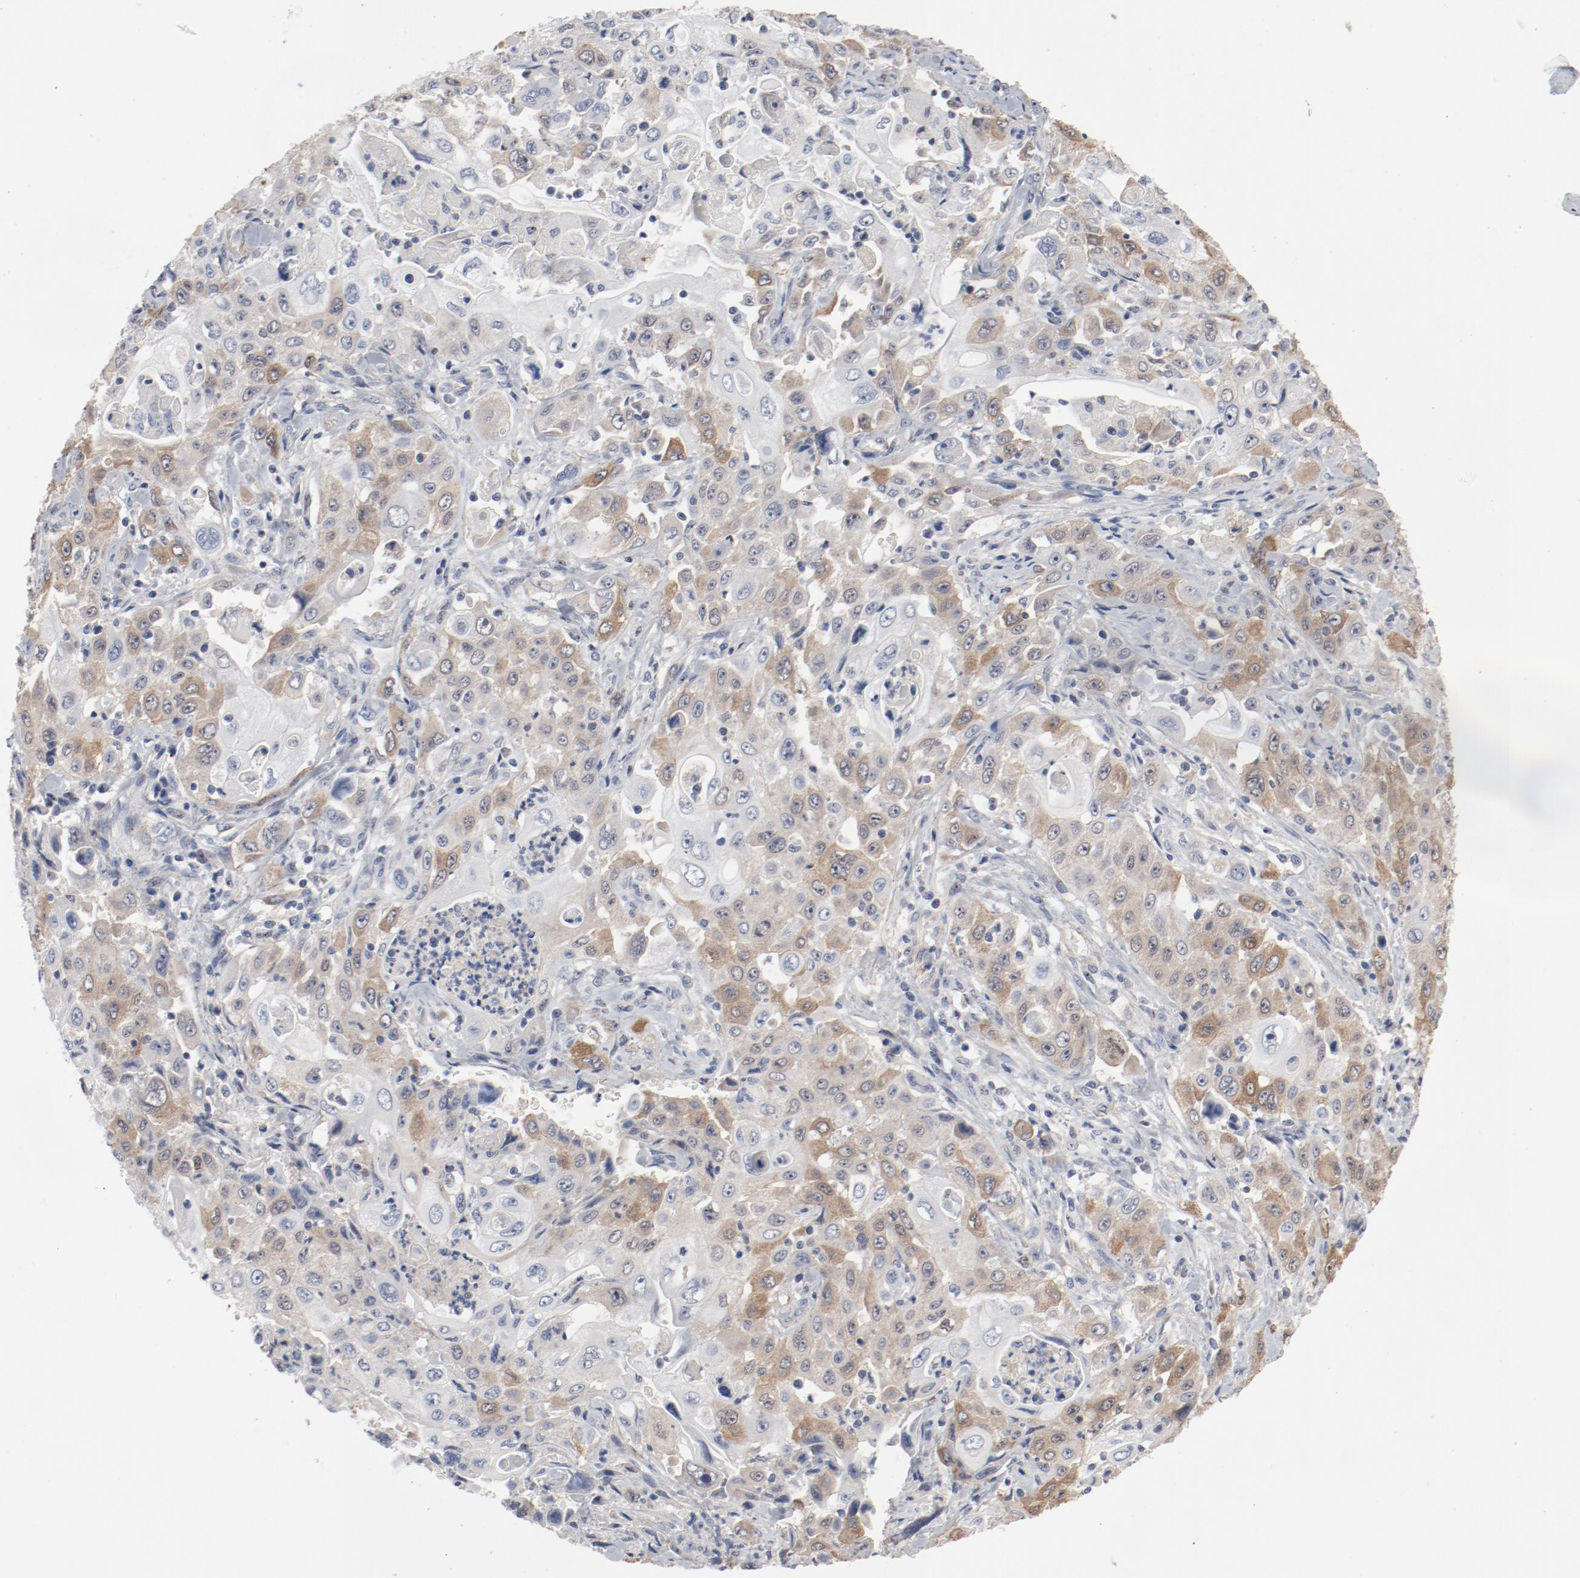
{"staining": {"intensity": "moderate", "quantity": "25%-75%", "location": "cytoplasmic/membranous"}, "tissue": "pancreatic cancer", "cell_type": "Tumor cells", "image_type": "cancer", "snomed": [{"axis": "morphology", "description": "Adenocarcinoma, NOS"}, {"axis": "topography", "description": "Pancreas"}], "caption": "Adenocarcinoma (pancreatic) tissue exhibits moderate cytoplasmic/membranous staining in approximately 25%-75% of tumor cells, visualized by immunohistochemistry.", "gene": "CDK1", "patient": {"sex": "male", "age": 70}}